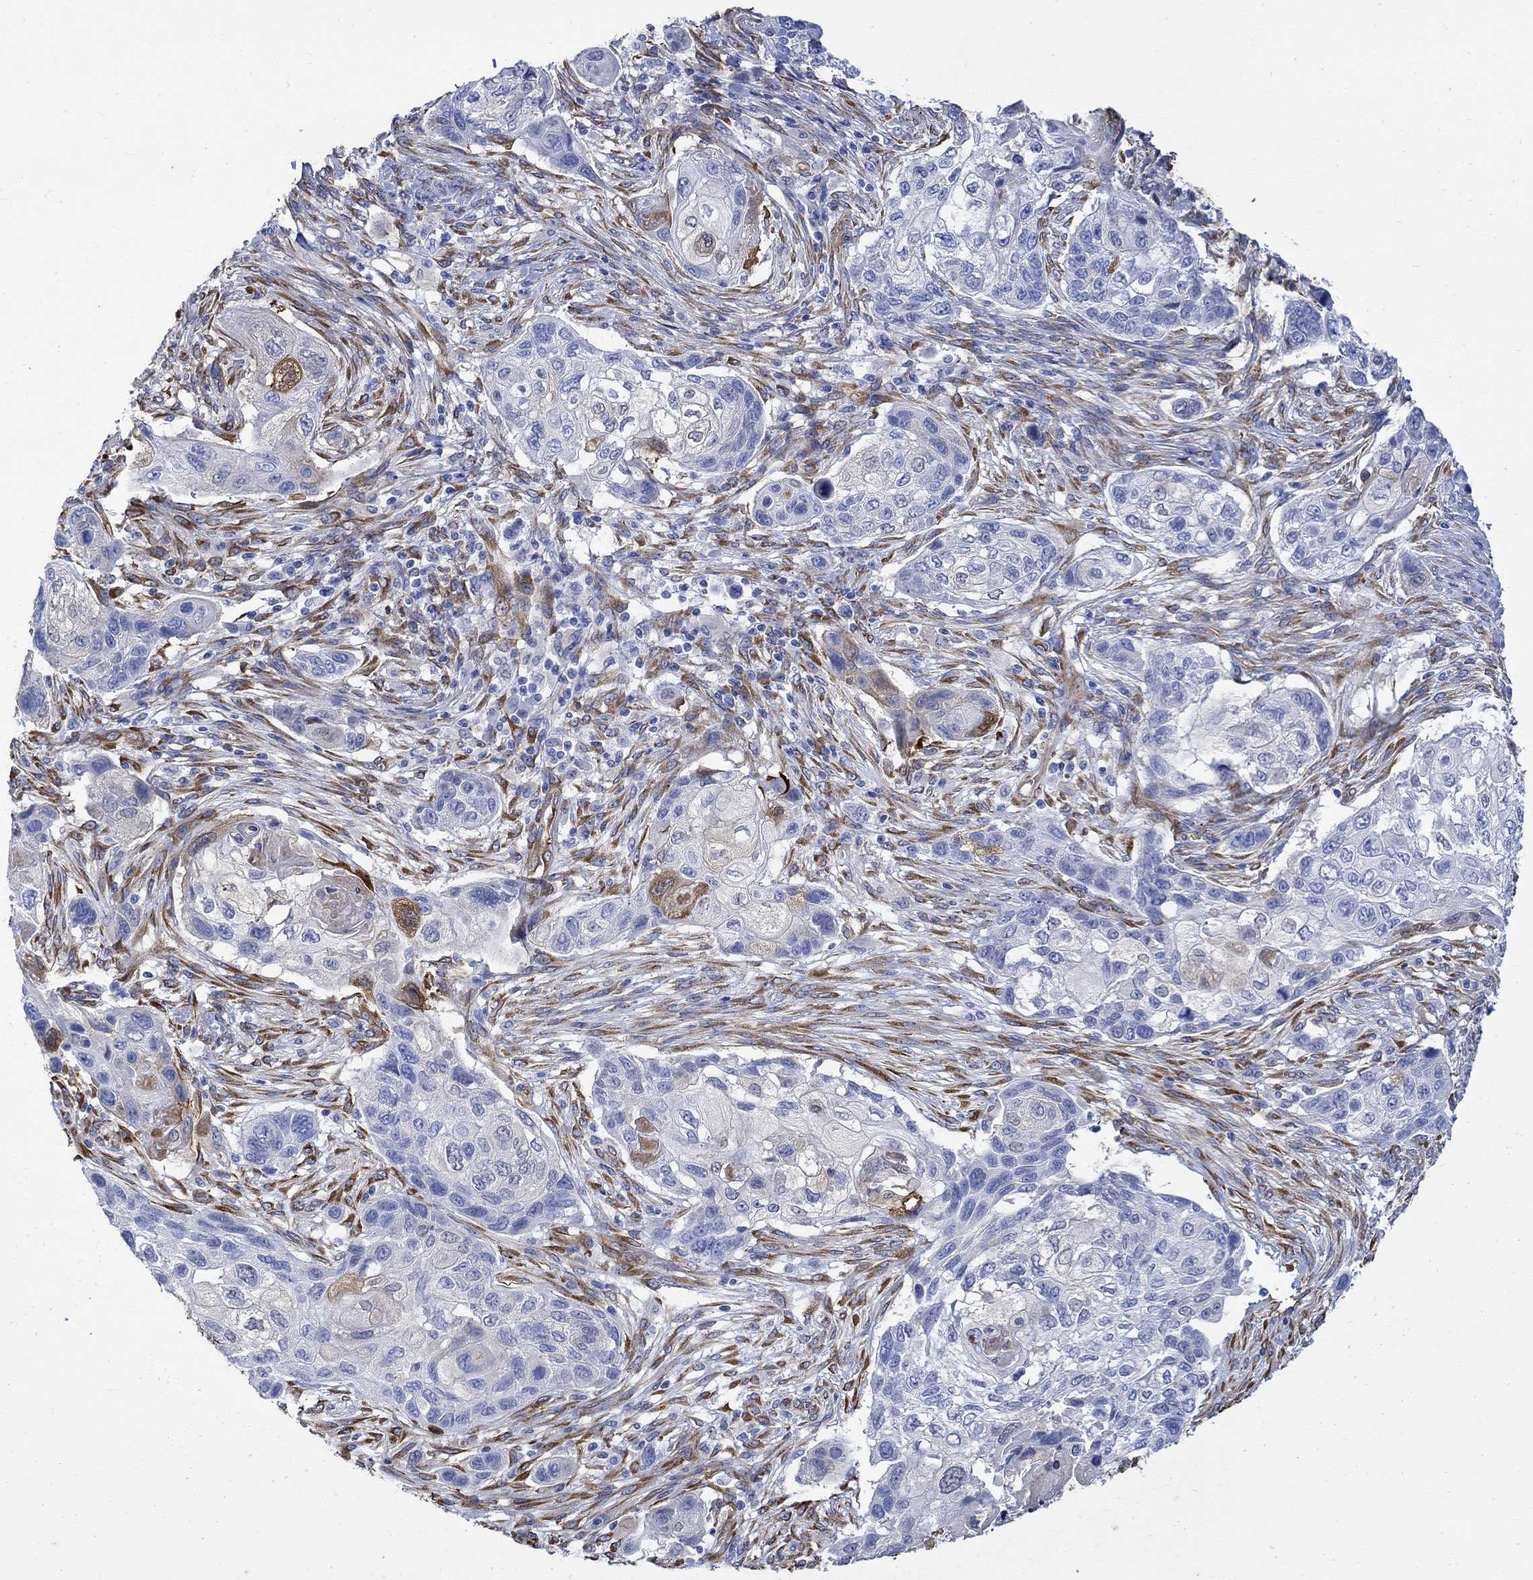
{"staining": {"intensity": "moderate", "quantity": "<25%", "location": "cytoplasmic/membranous"}, "tissue": "lung cancer", "cell_type": "Tumor cells", "image_type": "cancer", "snomed": [{"axis": "morphology", "description": "Normal tissue, NOS"}, {"axis": "morphology", "description": "Squamous cell carcinoma, NOS"}, {"axis": "topography", "description": "Bronchus"}, {"axis": "topography", "description": "Lung"}], "caption": "Lung cancer (squamous cell carcinoma) stained for a protein displays moderate cytoplasmic/membranous positivity in tumor cells.", "gene": "TGM2", "patient": {"sex": "male", "age": 69}}